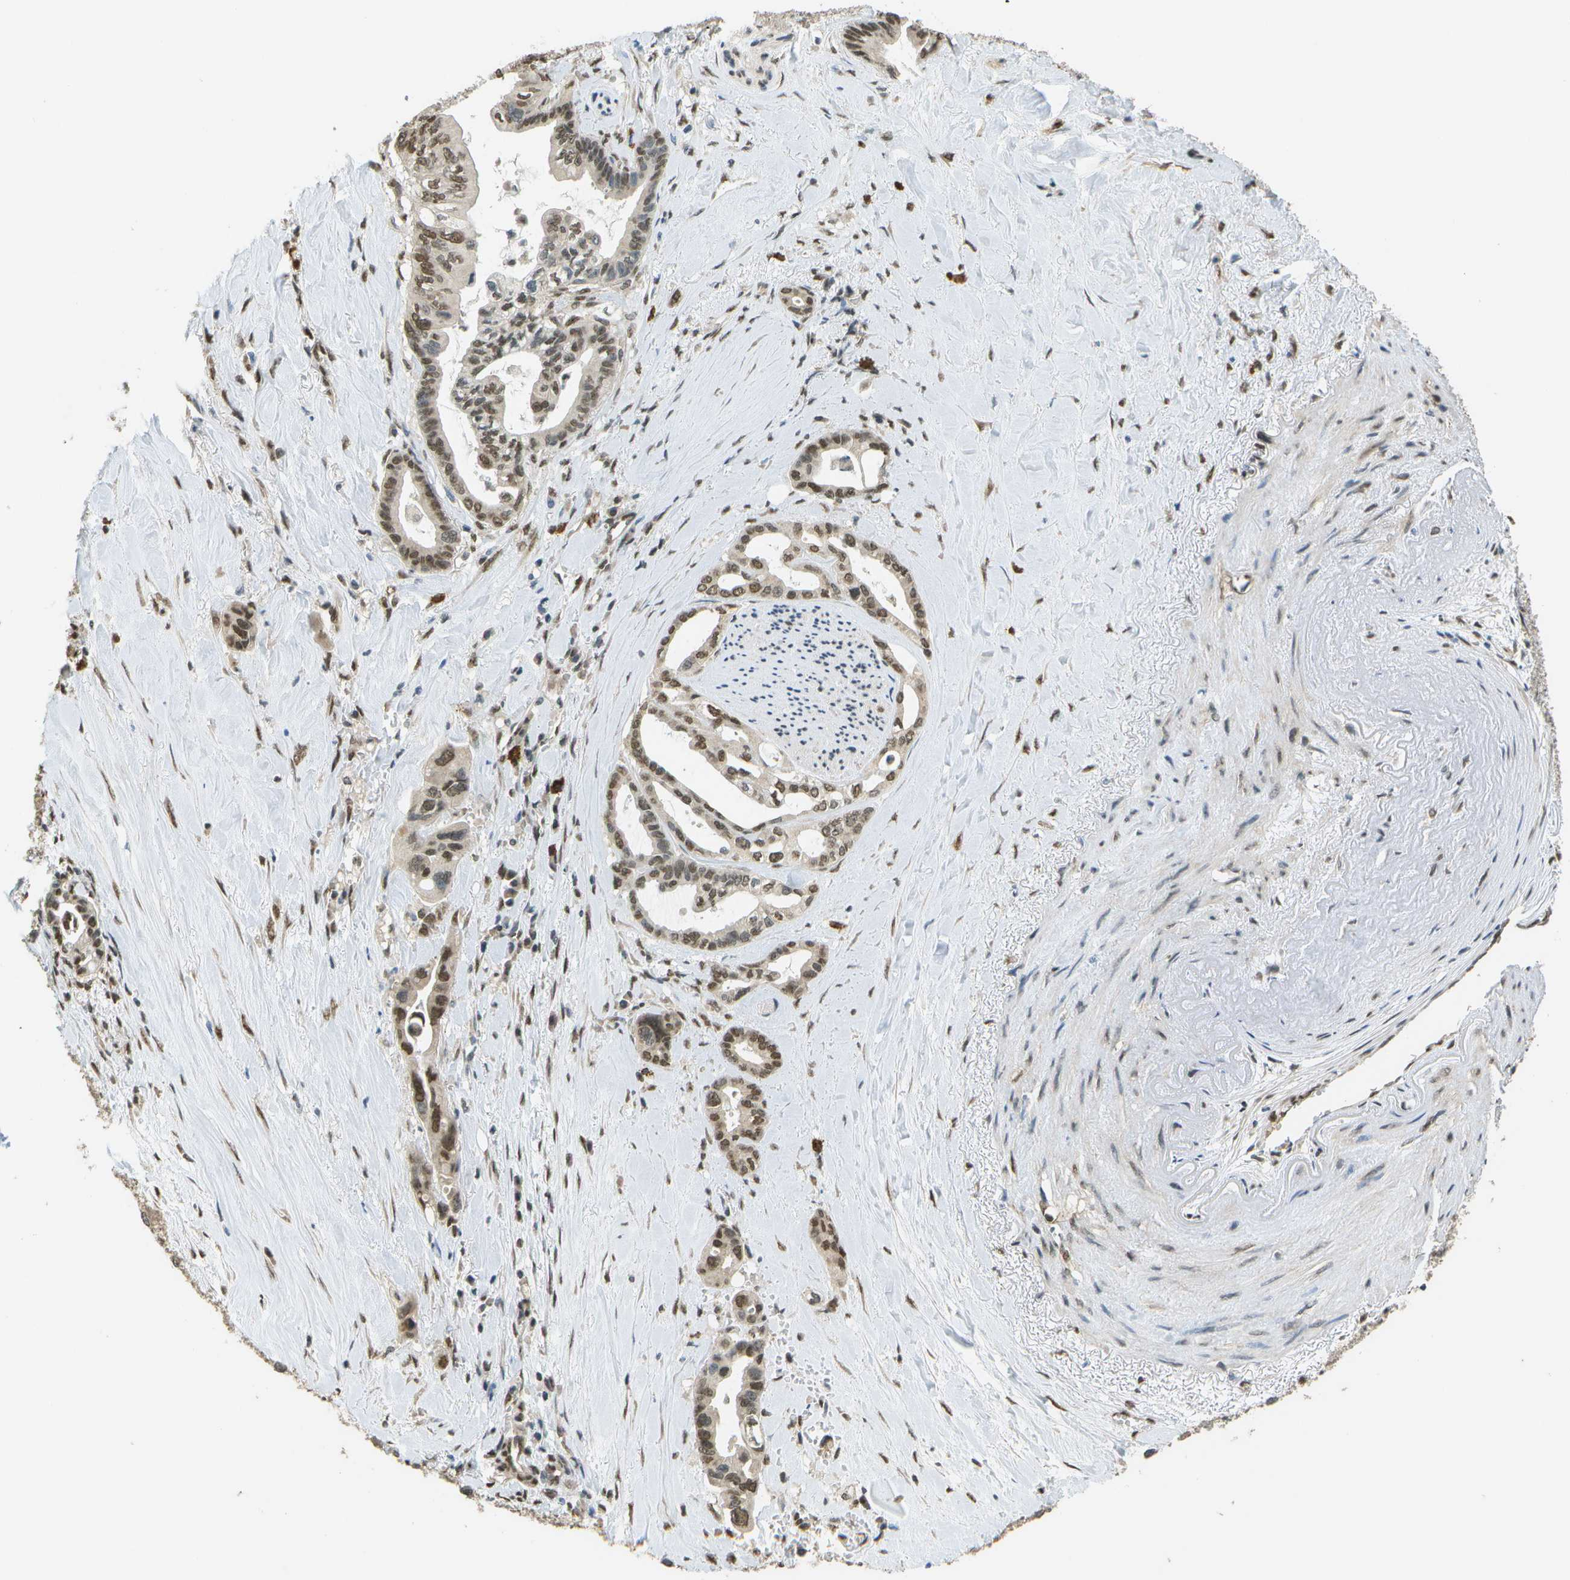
{"staining": {"intensity": "moderate", "quantity": ">75%", "location": "nuclear"}, "tissue": "pancreatic cancer", "cell_type": "Tumor cells", "image_type": "cancer", "snomed": [{"axis": "morphology", "description": "Adenocarcinoma, NOS"}, {"axis": "topography", "description": "Pancreas"}], "caption": "An immunohistochemistry (IHC) micrograph of neoplastic tissue is shown. Protein staining in brown labels moderate nuclear positivity in pancreatic cancer within tumor cells.", "gene": "ABL2", "patient": {"sex": "male", "age": 70}}